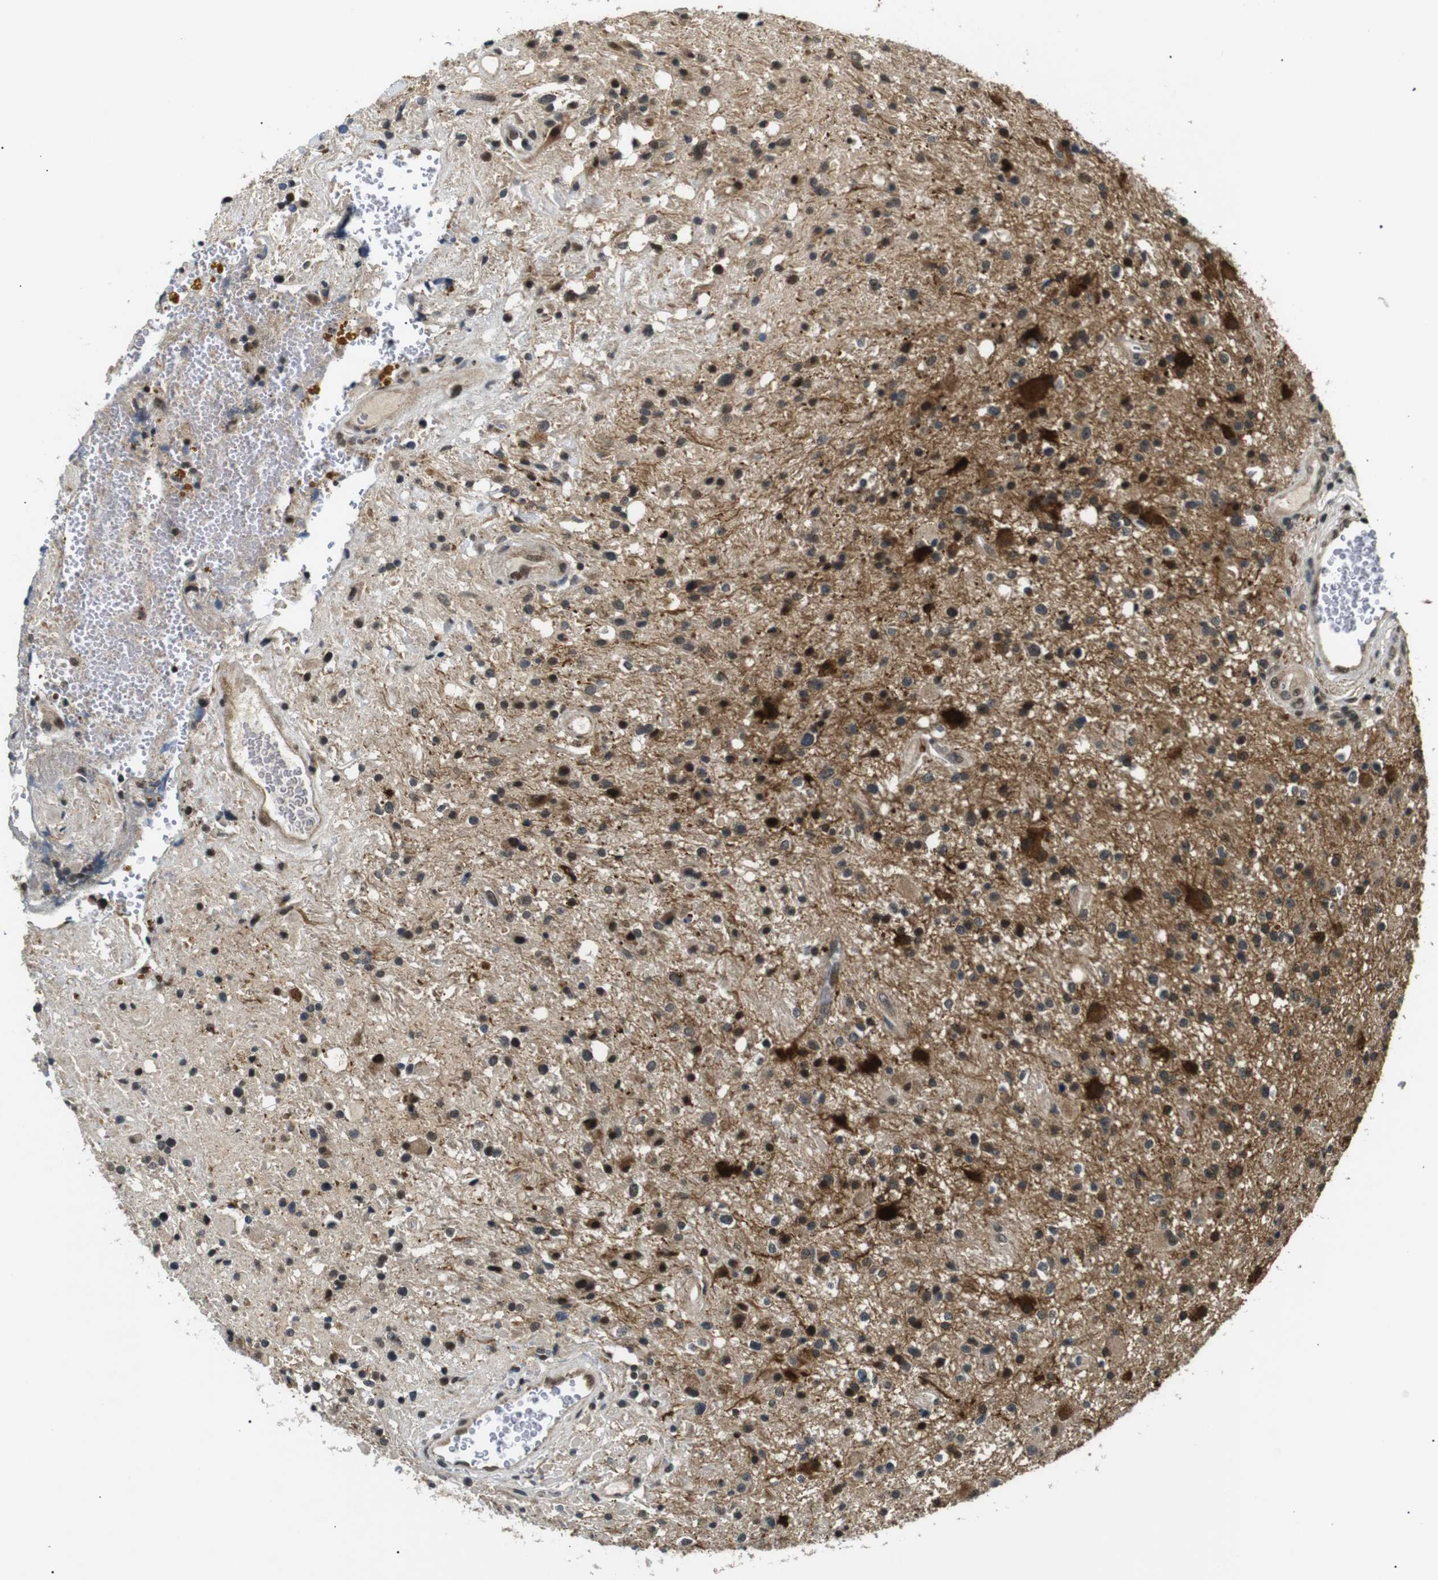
{"staining": {"intensity": "strong", "quantity": "25%-75%", "location": "cytoplasmic/membranous,nuclear"}, "tissue": "glioma", "cell_type": "Tumor cells", "image_type": "cancer", "snomed": [{"axis": "morphology", "description": "Glioma, malignant, High grade"}, {"axis": "topography", "description": "Brain"}], "caption": "DAB (3,3'-diaminobenzidine) immunohistochemical staining of glioma displays strong cytoplasmic/membranous and nuclear protein positivity in about 25%-75% of tumor cells.", "gene": "SKP1", "patient": {"sex": "male", "age": 33}}